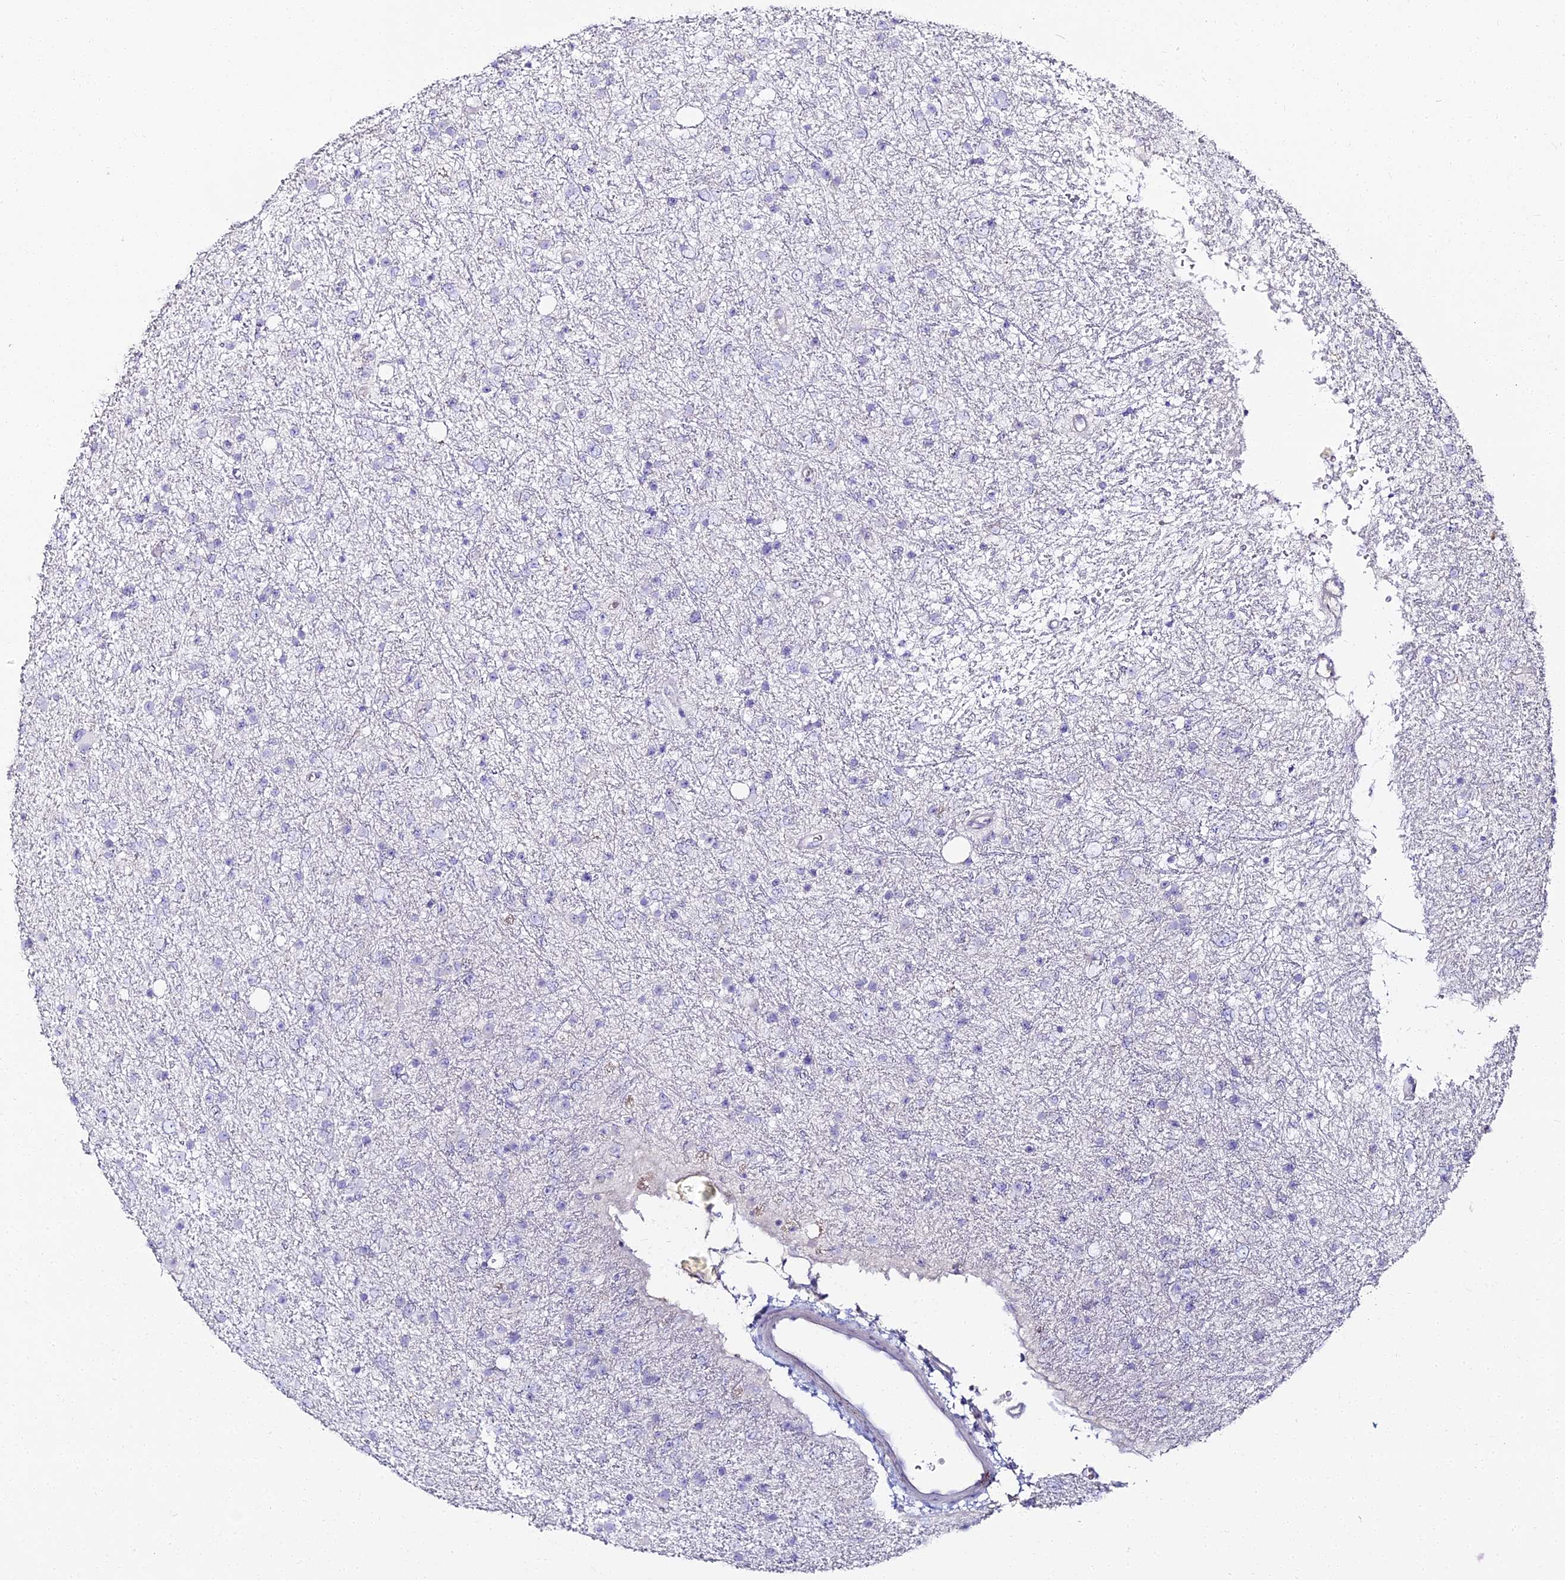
{"staining": {"intensity": "negative", "quantity": "none", "location": "none"}, "tissue": "glioma", "cell_type": "Tumor cells", "image_type": "cancer", "snomed": [{"axis": "morphology", "description": "Glioma, malignant, Low grade"}, {"axis": "topography", "description": "Cerebral cortex"}], "caption": "Low-grade glioma (malignant) was stained to show a protein in brown. There is no significant positivity in tumor cells.", "gene": "ALPG", "patient": {"sex": "female", "age": 39}}